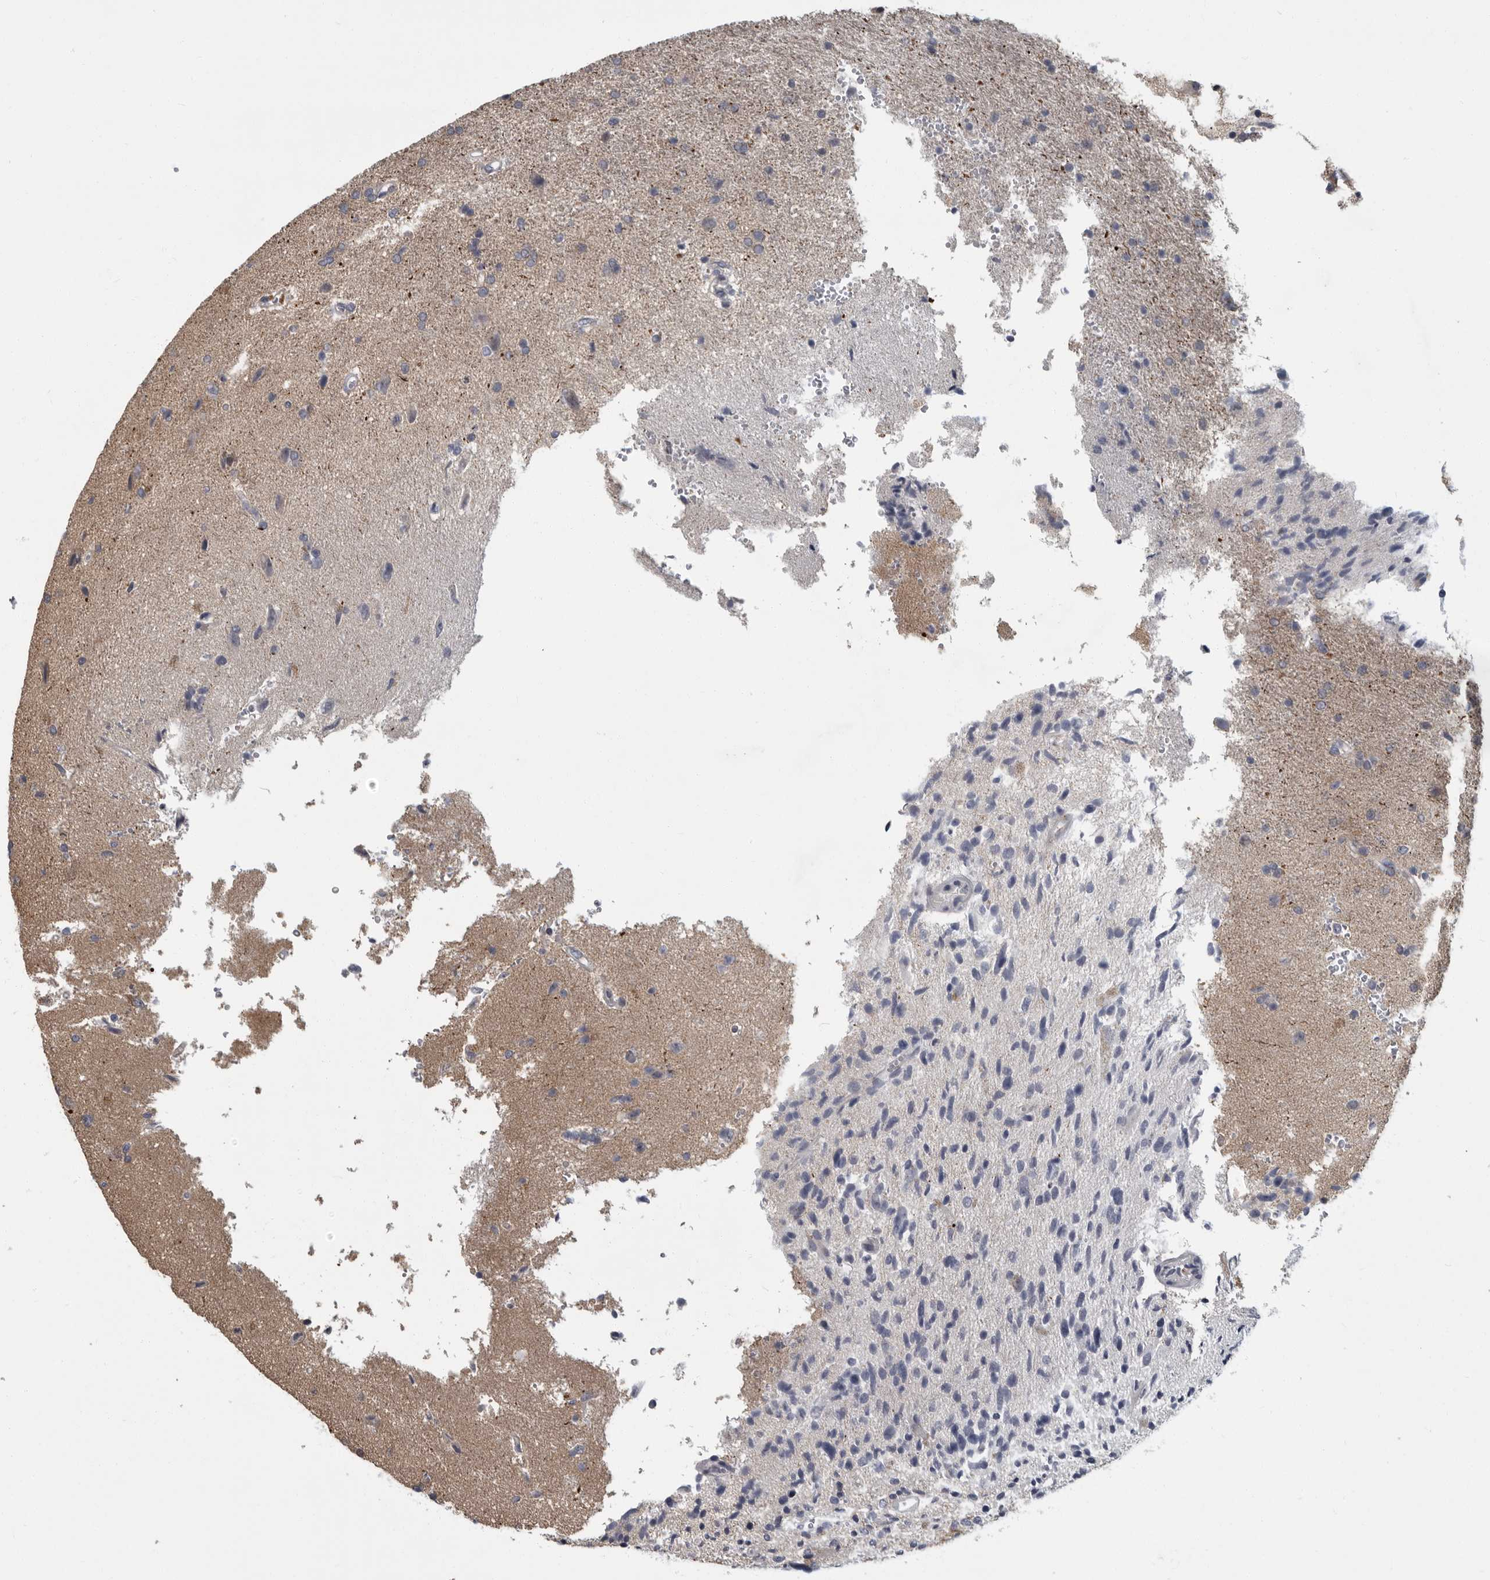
{"staining": {"intensity": "negative", "quantity": "none", "location": "none"}, "tissue": "glioma", "cell_type": "Tumor cells", "image_type": "cancer", "snomed": [{"axis": "morphology", "description": "Glioma, malignant, High grade"}, {"axis": "topography", "description": "Brain"}], "caption": "Micrograph shows no significant protein positivity in tumor cells of malignant glioma (high-grade).", "gene": "PDE7A", "patient": {"sex": "male", "age": 72}}